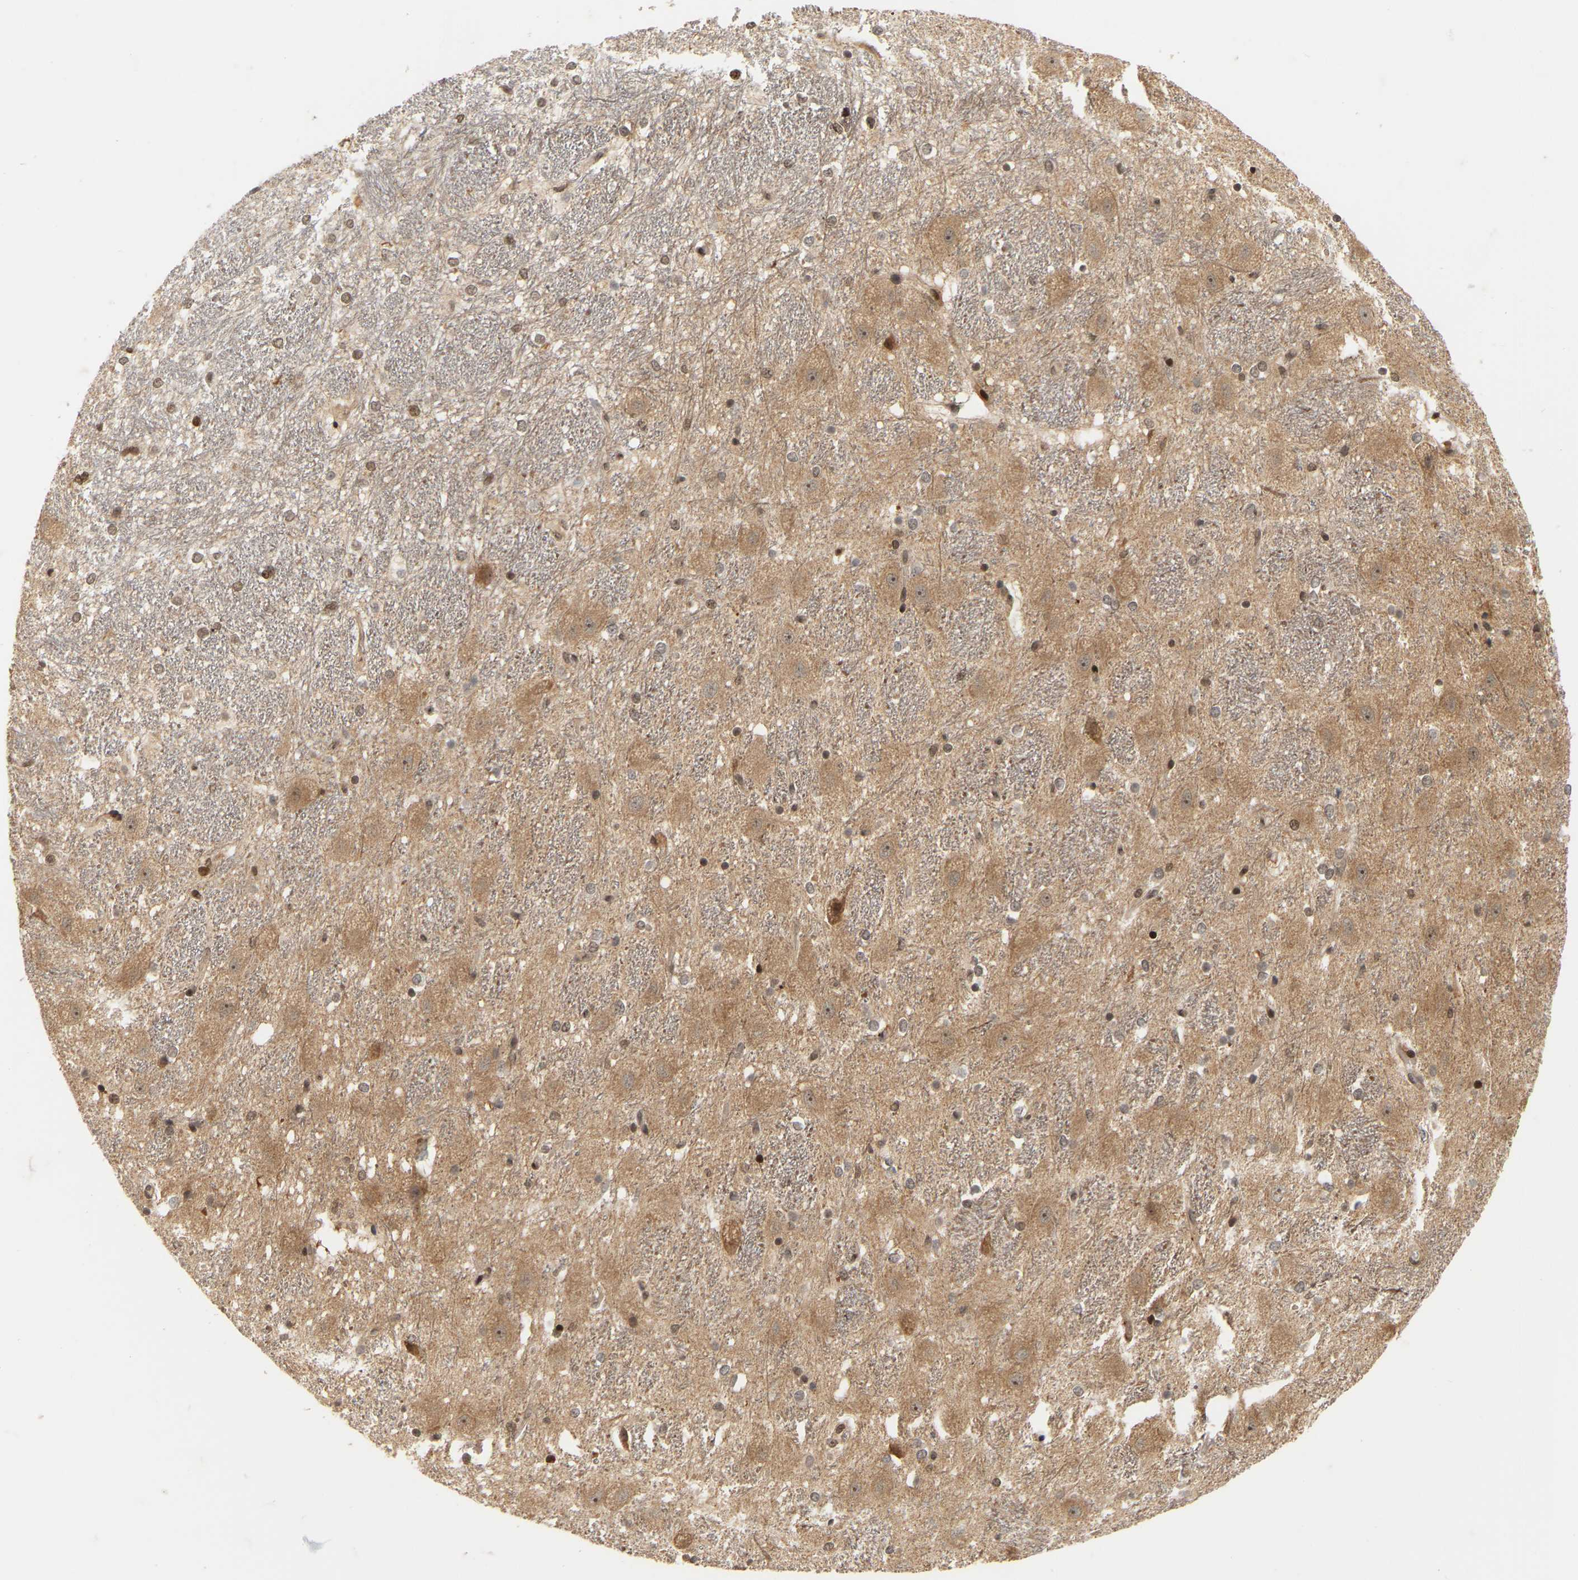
{"staining": {"intensity": "strong", "quantity": "25%-75%", "location": "nuclear"}, "tissue": "hippocampus", "cell_type": "Glial cells", "image_type": "normal", "snomed": [{"axis": "morphology", "description": "Normal tissue, NOS"}, {"axis": "topography", "description": "Hippocampus"}], "caption": "Brown immunohistochemical staining in unremarkable human hippocampus exhibits strong nuclear positivity in approximately 25%-75% of glial cells. The protein is shown in brown color, while the nuclei are stained blue.", "gene": "NFE2L2", "patient": {"sex": "female", "age": 19}}